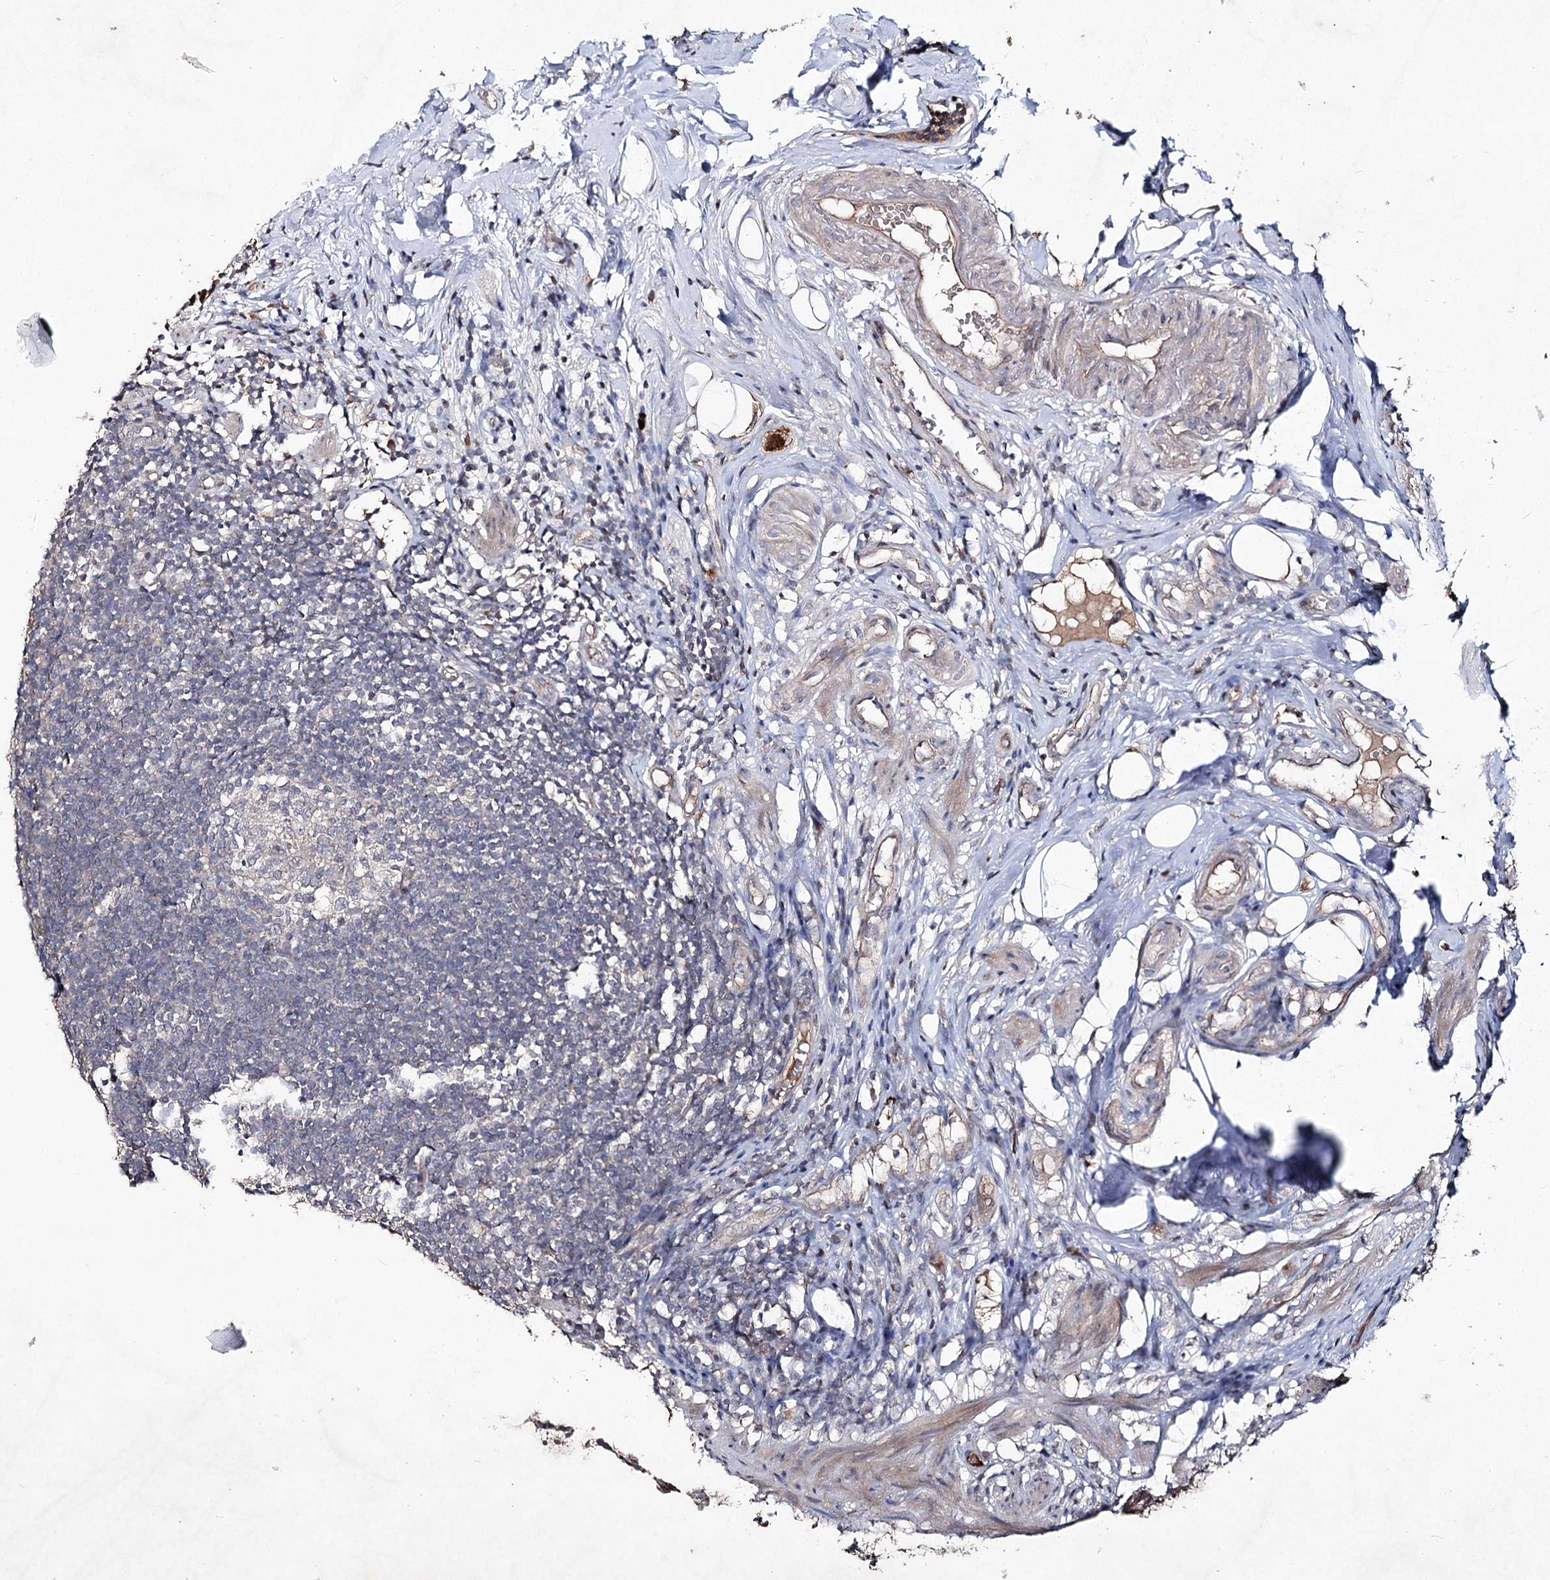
{"staining": {"intensity": "moderate", "quantity": ">75%", "location": "cytoplasmic/membranous"}, "tissue": "appendix", "cell_type": "Glandular cells", "image_type": "normal", "snomed": [{"axis": "morphology", "description": "Normal tissue, NOS"}, {"axis": "topography", "description": "Appendix"}], "caption": "Immunohistochemical staining of normal human appendix reveals >75% levels of moderate cytoplasmic/membranous protein expression in about >75% of glandular cells.", "gene": "SEMA4G", "patient": {"sex": "female", "age": 62}}